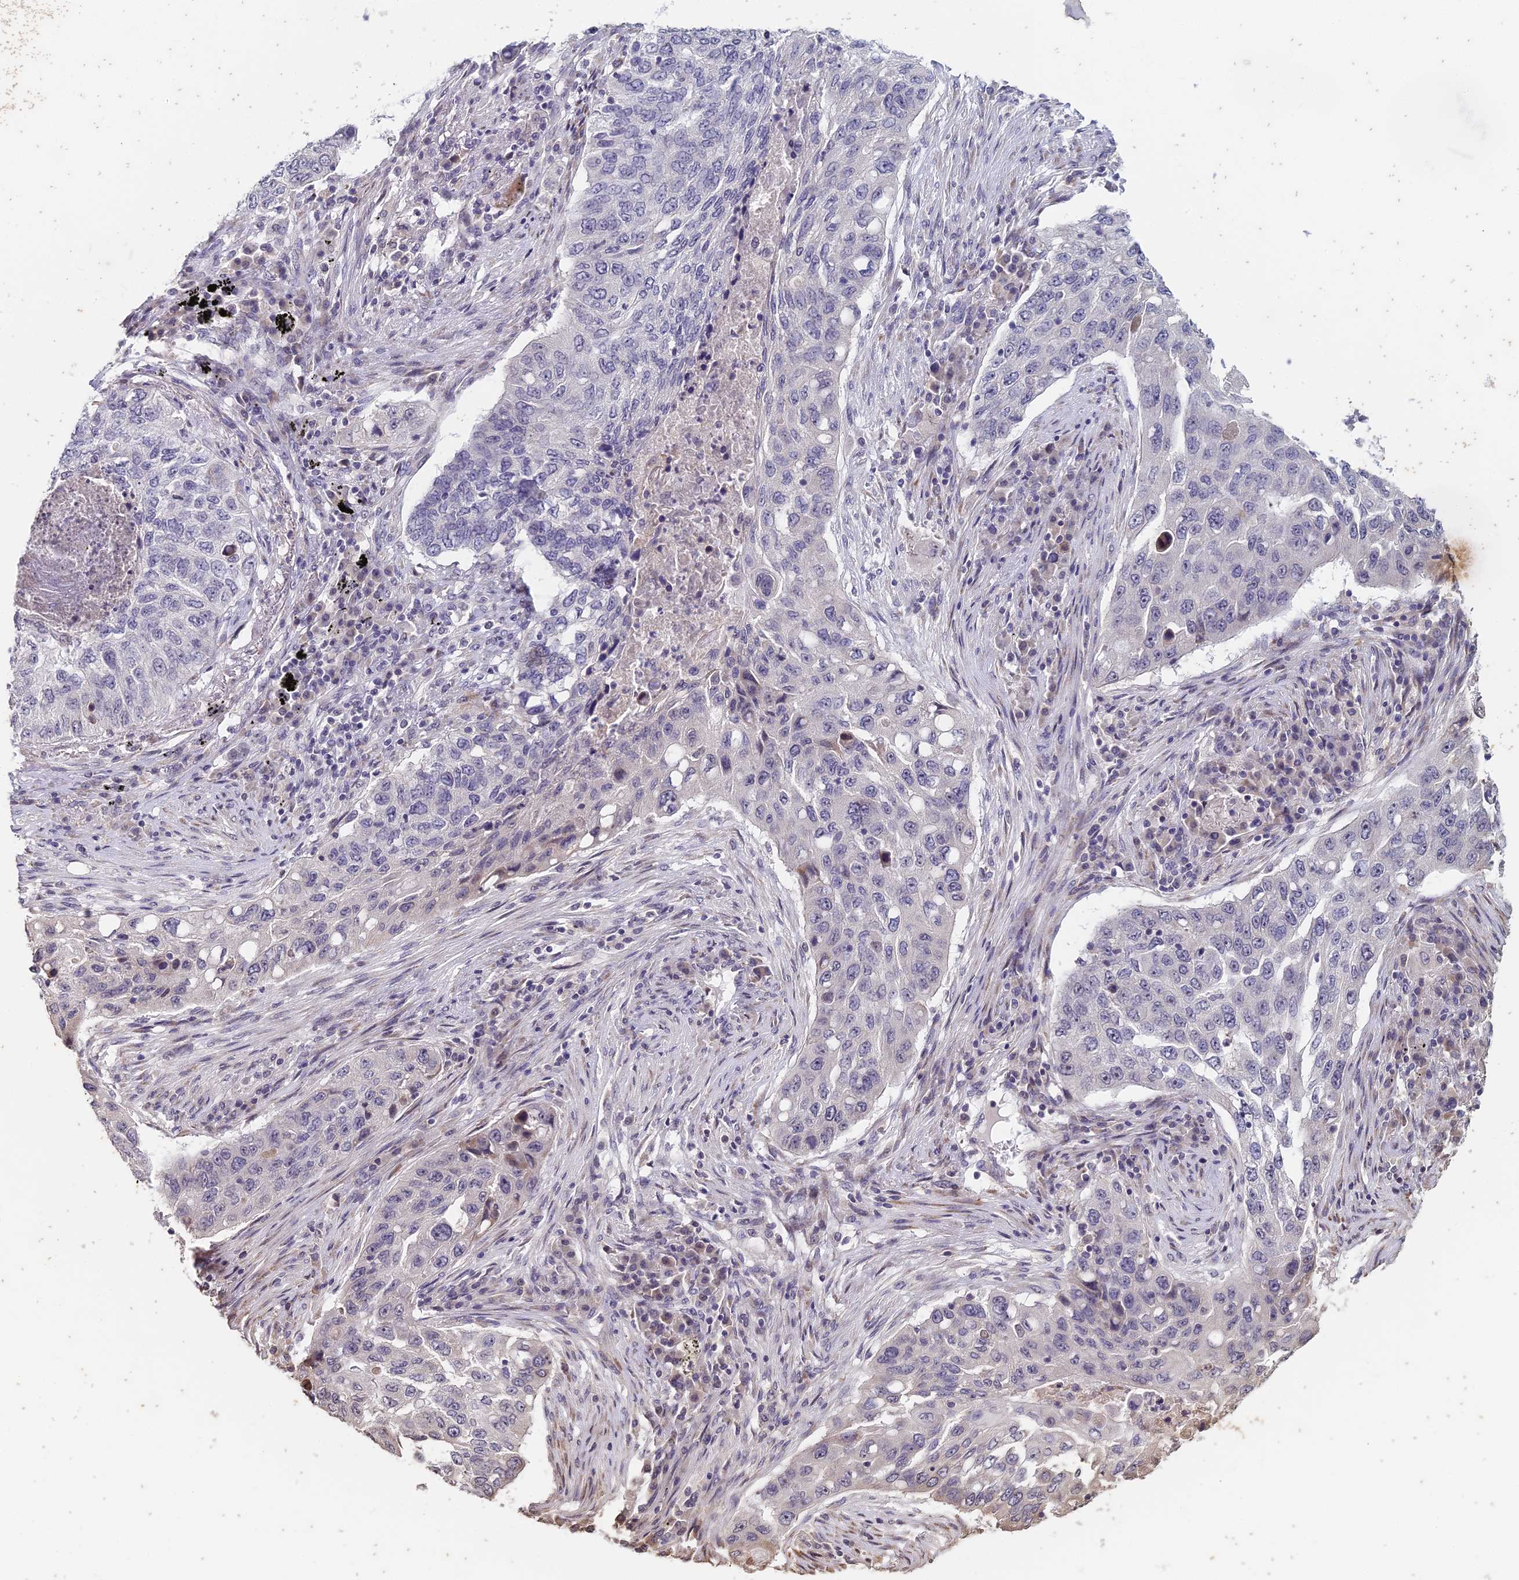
{"staining": {"intensity": "negative", "quantity": "none", "location": "none"}, "tissue": "lung cancer", "cell_type": "Tumor cells", "image_type": "cancer", "snomed": [{"axis": "morphology", "description": "Squamous cell carcinoma, NOS"}, {"axis": "topography", "description": "Lung"}], "caption": "There is no significant expression in tumor cells of lung squamous cell carcinoma.", "gene": "PRR22", "patient": {"sex": "female", "age": 63}}